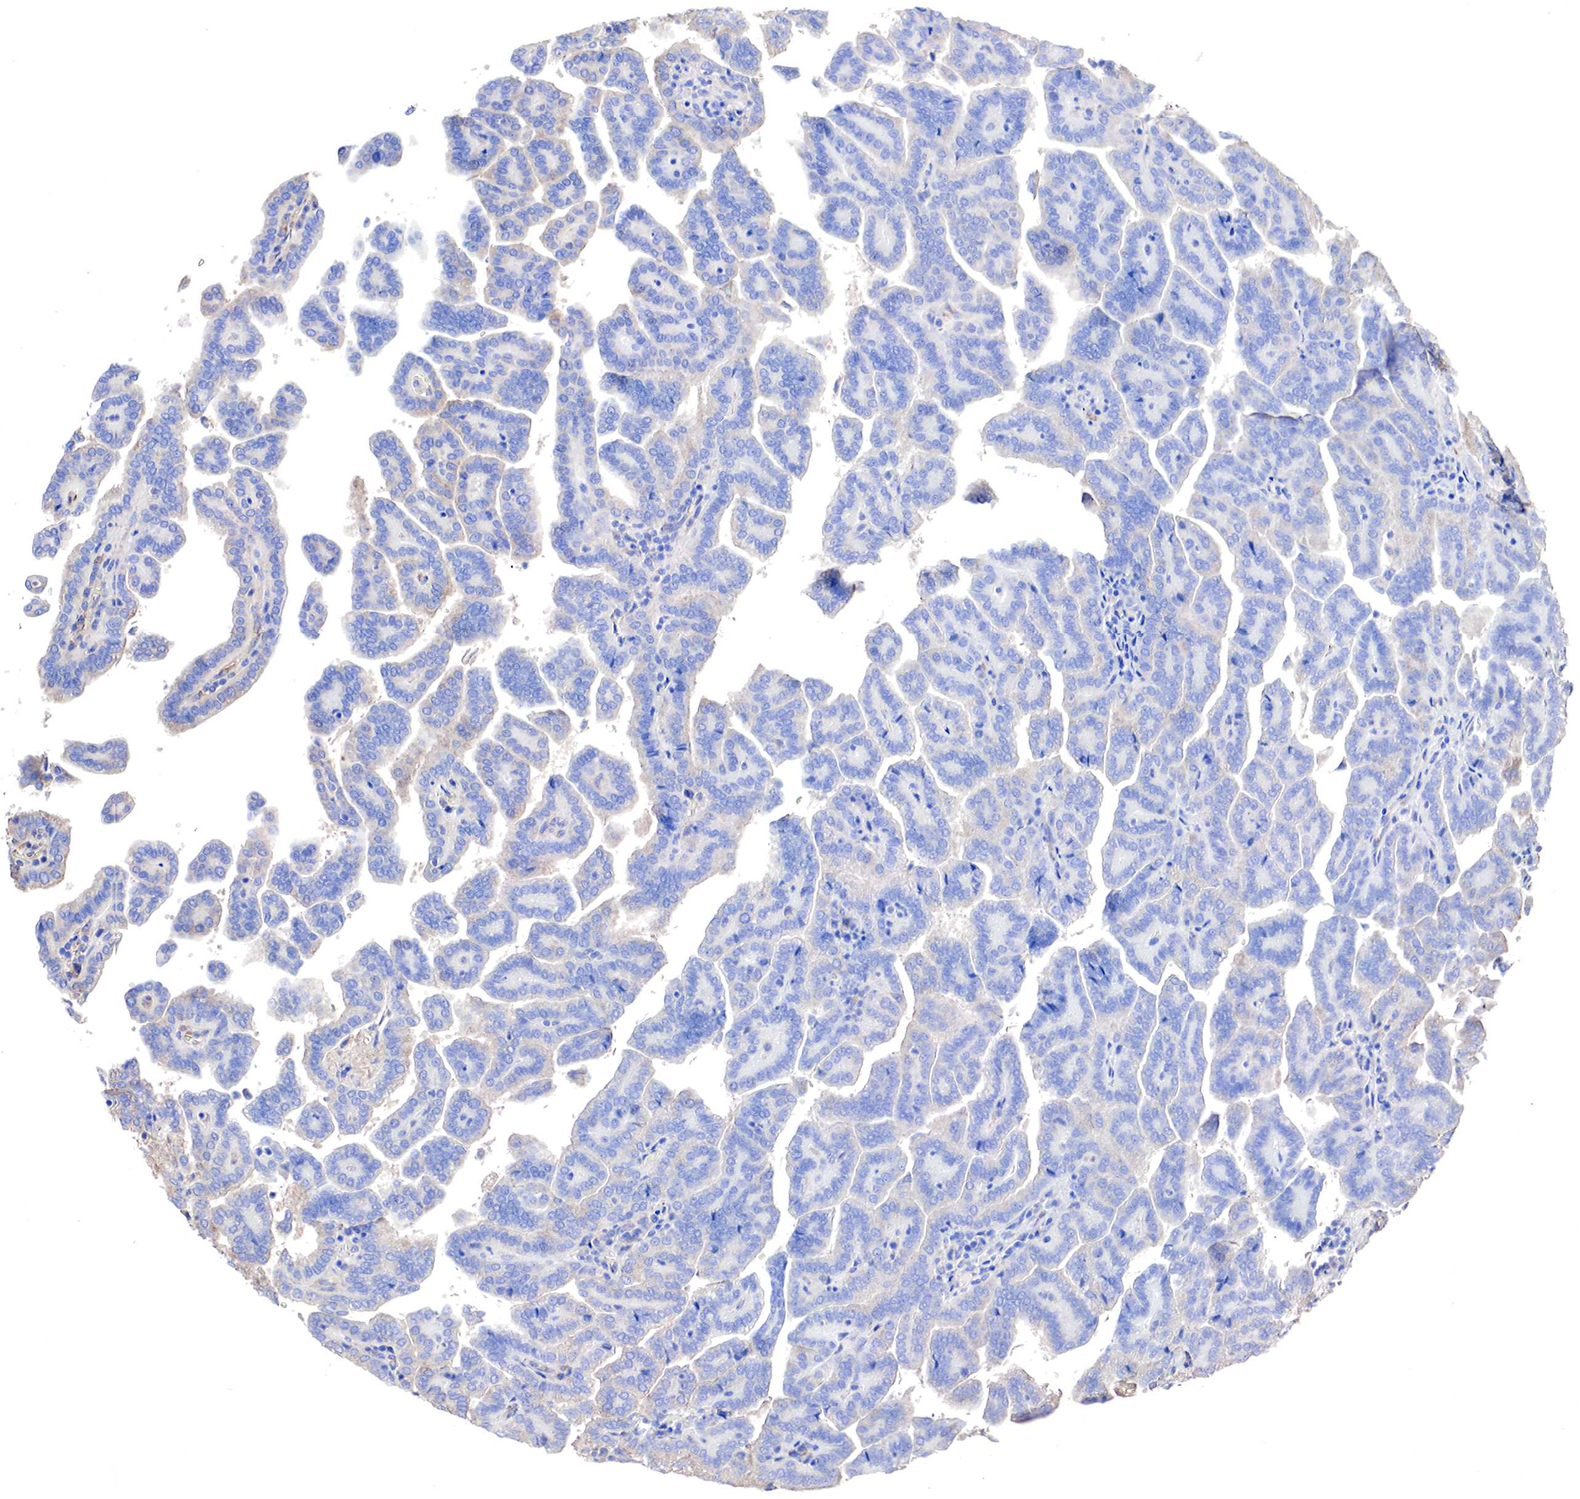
{"staining": {"intensity": "weak", "quantity": "25%-75%", "location": "cytoplasmic/membranous"}, "tissue": "renal cancer", "cell_type": "Tumor cells", "image_type": "cancer", "snomed": [{"axis": "morphology", "description": "Adenocarcinoma, NOS"}, {"axis": "topography", "description": "Kidney"}], "caption": "Human renal cancer (adenocarcinoma) stained with a protein marker exhibits weak staining in tumor cells.", "gene": "RDX", "patient": {"sex": "male", "age": 61}}